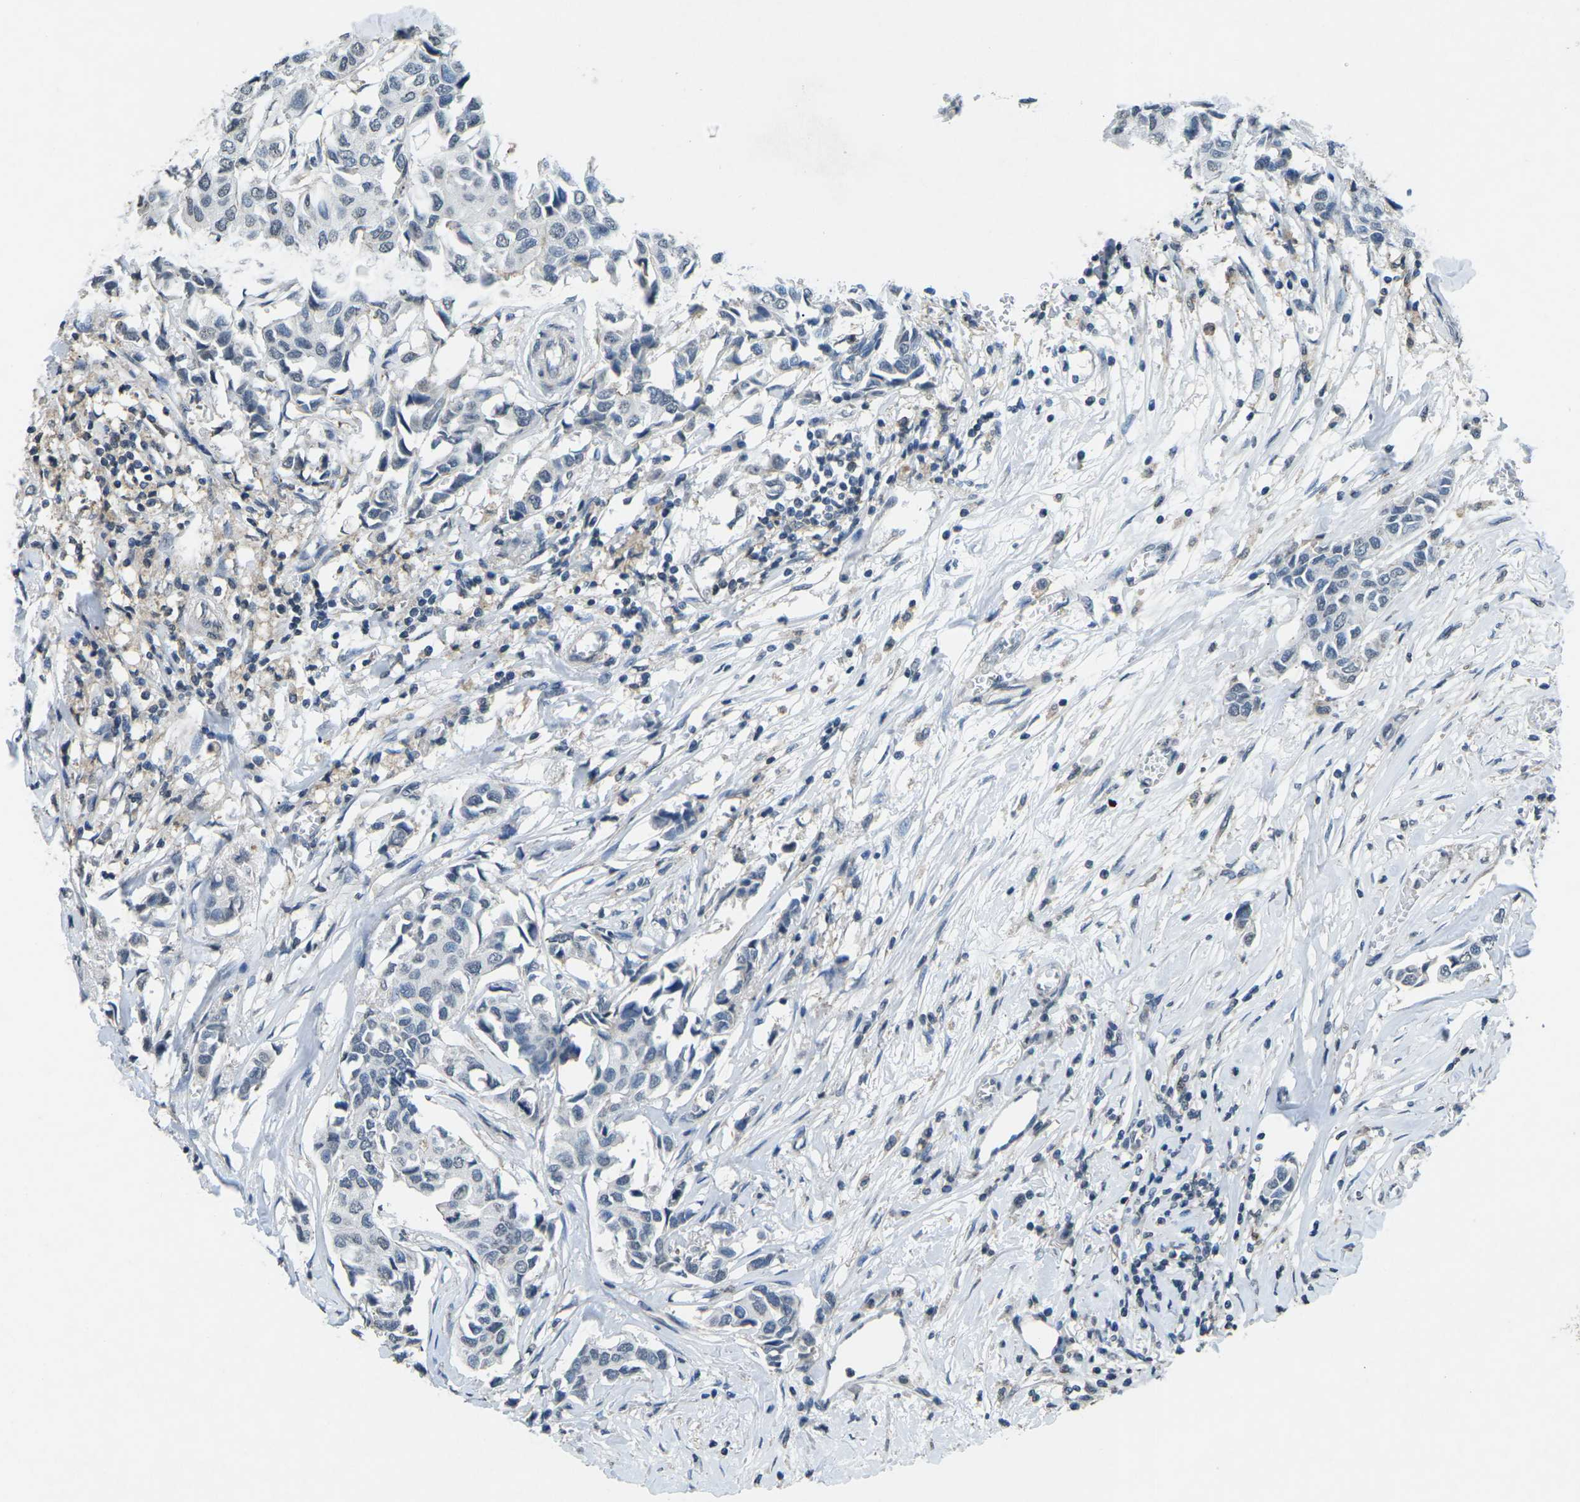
{"staining": {"intensity": "negative", "quantity": "none", "location": "none"}, "tissue": "breast cancer", "cell_type": "Tumor cells", "image_type": "cancer", "snomed": [{"axis": "morphology", "description": "Duct carcinoma"}, {"axis": "topography", "description": "Breast"}], "caption": "The photomicrograph shows no significant staining in tumor cells of breast cancer. (DAB immunohistochemistry visualized using brightfield microscopy, high magnification).", "gene": "TFR2", "patient": {"sex": "female", "age": 80}}